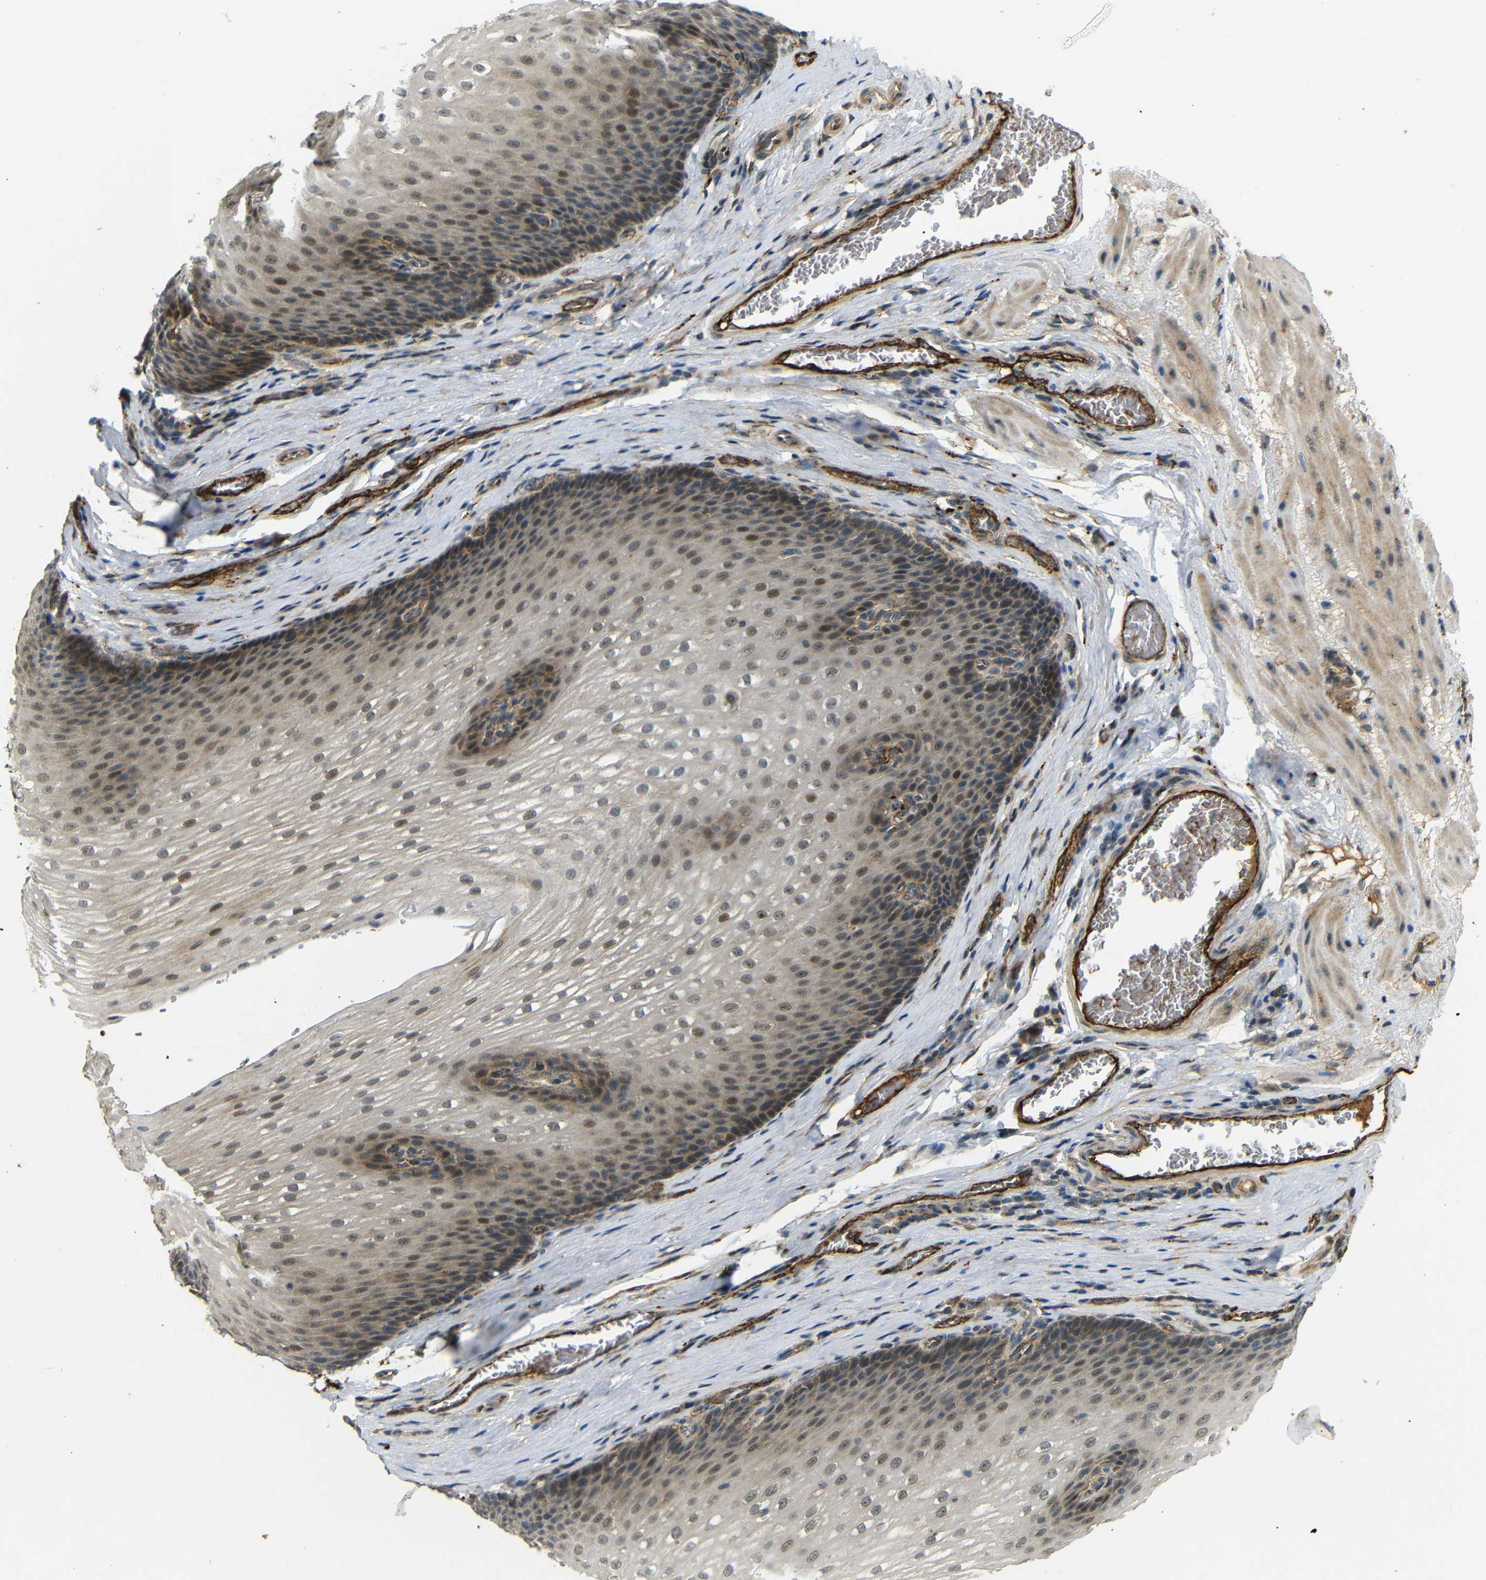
{"staining": {"intensity": "weak", "quantity": "25%-75%", "location": "cytoplasmic/membranous,nuclear"}, "tissue": "esophagus", "cell_type": "Squamous epithelial cells", "image_type": "normal", "snomed": [{"axis": "morphology", "description": "Normal tissue, NOS"}, {"axis": "topography", "description": "Esophagus"}], "caption": "High-magnification brightfield microscopy of normal esophagus stained with DAB (3,3'-diaminobenzidine) (brown) and counterstained with hematoxylin (blue). squamous epithelial cells exhibit weak cytoplasmic/membranous,nuclear staining is present in about25%-75% of cells.", "gene": "ATP7A", "patient": {"sex": "male", "age": 48}}